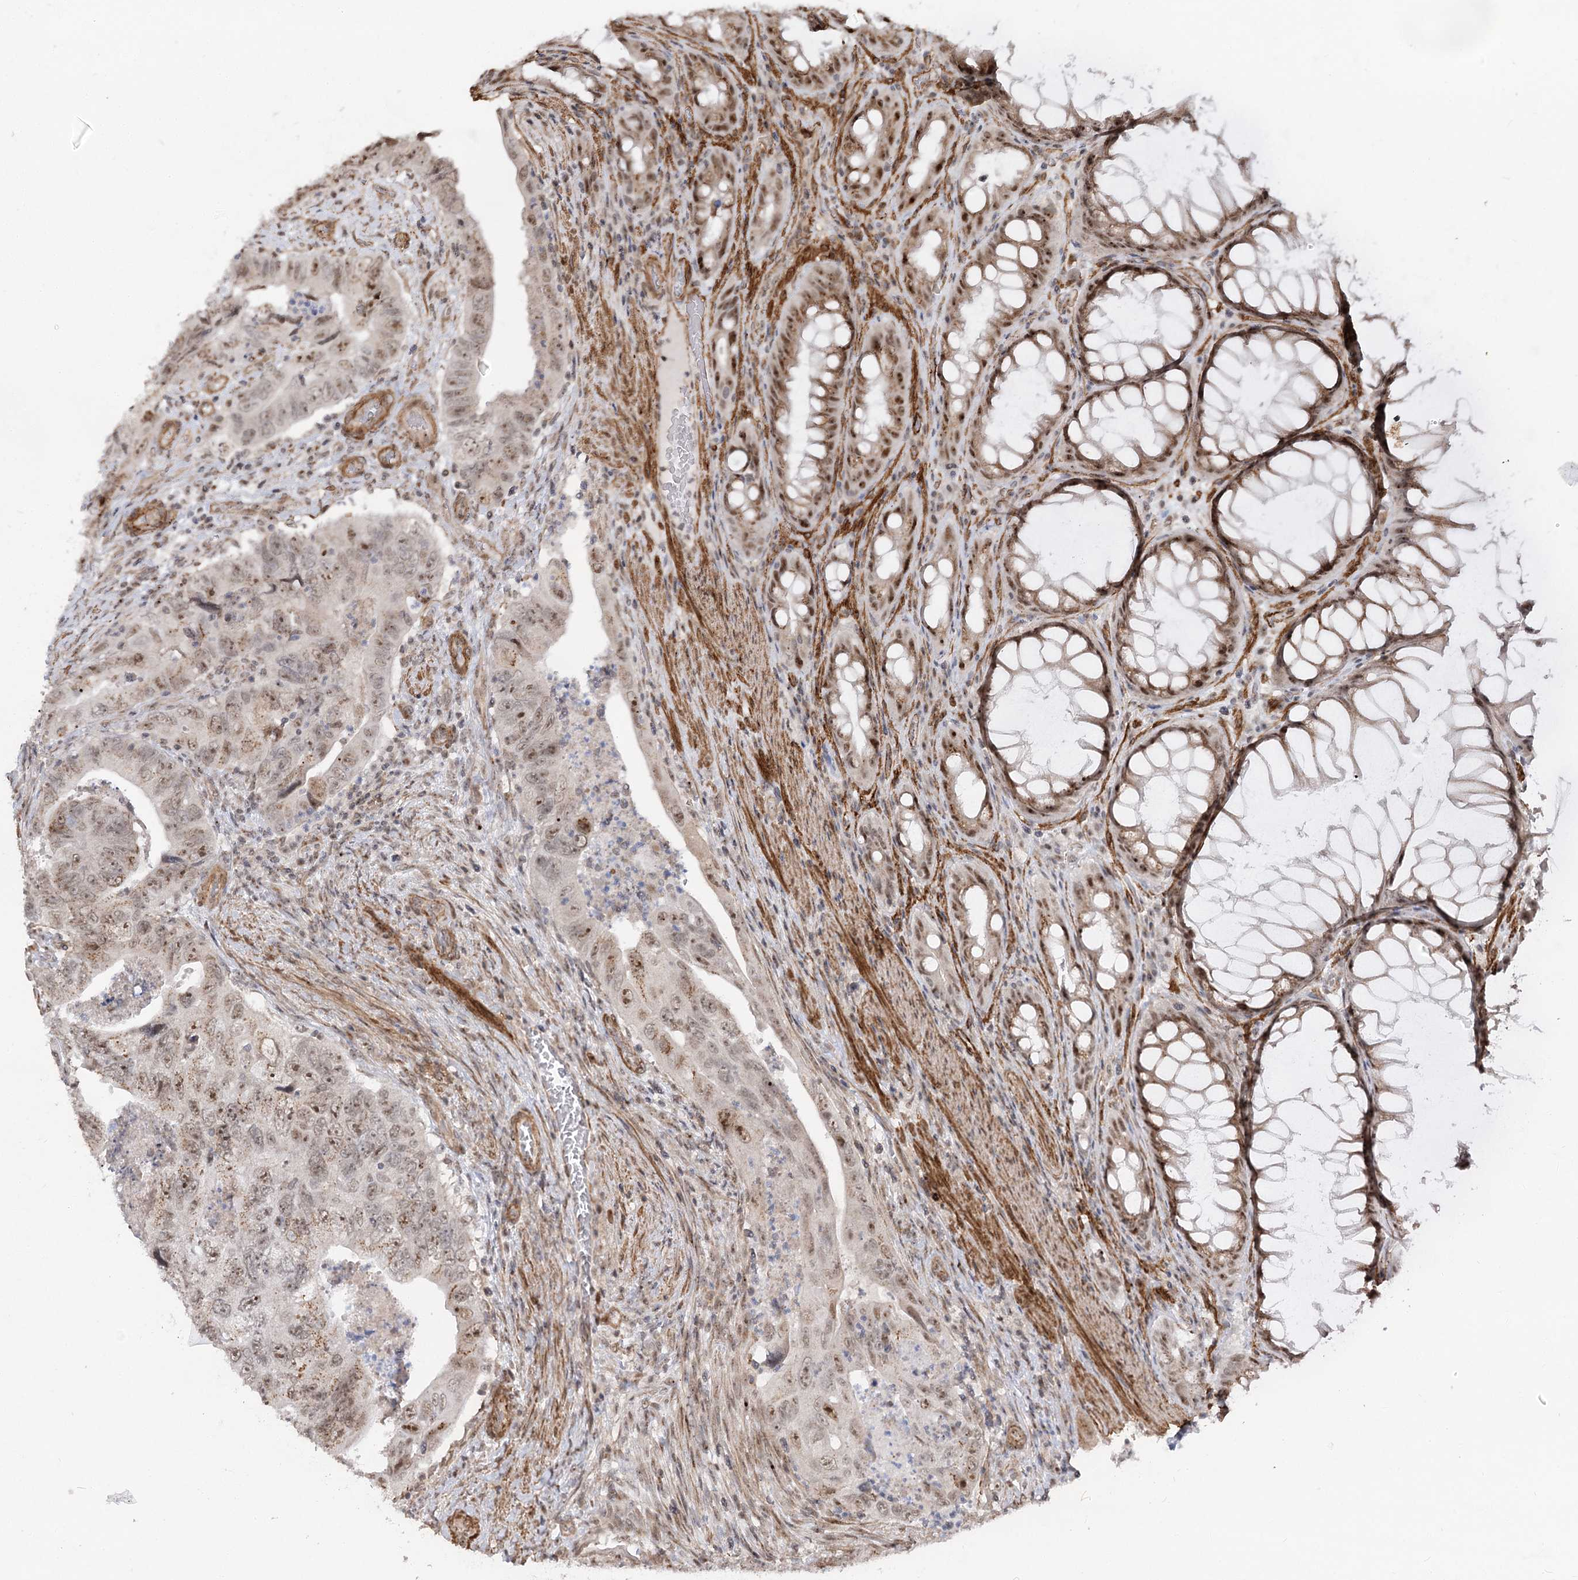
{"staining": {"intensity": "moderate", "quantity": "25%-75%", "location": "cytoplasmic/membranous,nuclear"}, "tissue": "colorectal cancer", "cell_type": "Tumor cells", "image_type": "cancer", "snomed": [{"axis": "morphology", "description": "Adenocarcinoma, NOS"}, {"axis": "topography", "description": "Rectum"}], "caption": "Immunohistochemistry image of neoplastic tissue: human adenocarcinoma (colorectal) stained using immunohistochemistry (IHC) exhibits medium levels of moderate protein expression localized specifically in the cytoplasmic/membranous and nuclear of tumor cells, appearing as a cytoplasmic/membranous and nuclear brown color.", "gene": "GNL3L", "patient": {"sex": "male", "age": 63}}